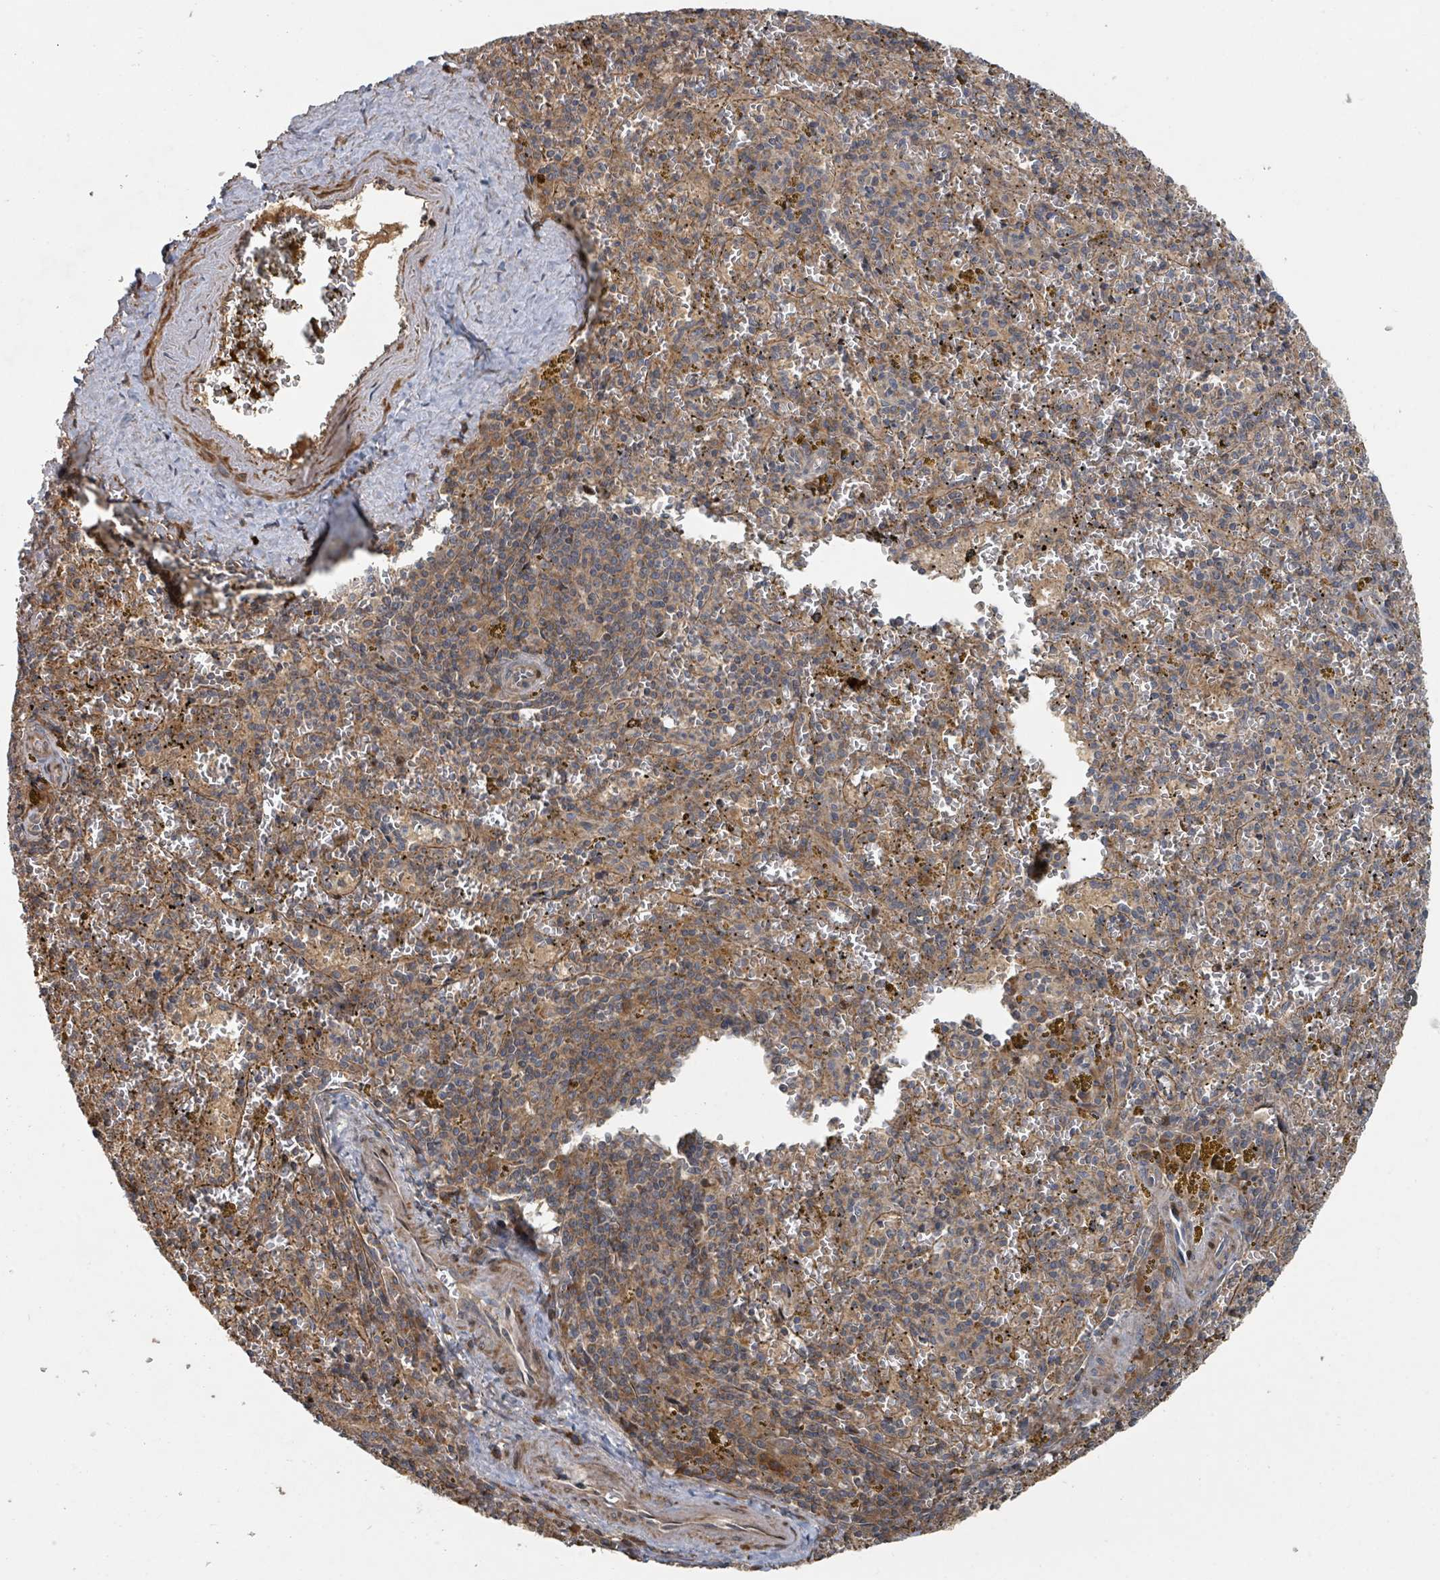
{"staining": {"intensity": "weak", "quantity": "25%-75%", "location": "cytoplasmic/membranous"}, "tissue": "spleen", "cell_type": "Cells in red pulp", "image_type": "normal", "snomed": [{"axis": "morphology", "description": "Normal tissue, NOS"}, {"axis": "topography", "description": "Spleen"}], "caption": "Protein expression analysis of unremarkable spleen displays weak cytoplasmic/membranous staining in about 25%-75% of cells in red pulp. (DAB (3,3'-diaminobenzidine) = brown stain, brightfield microscopy at high magnification).", "gene": "DPM1", "patient": {"sex": "male", "age": 57}}